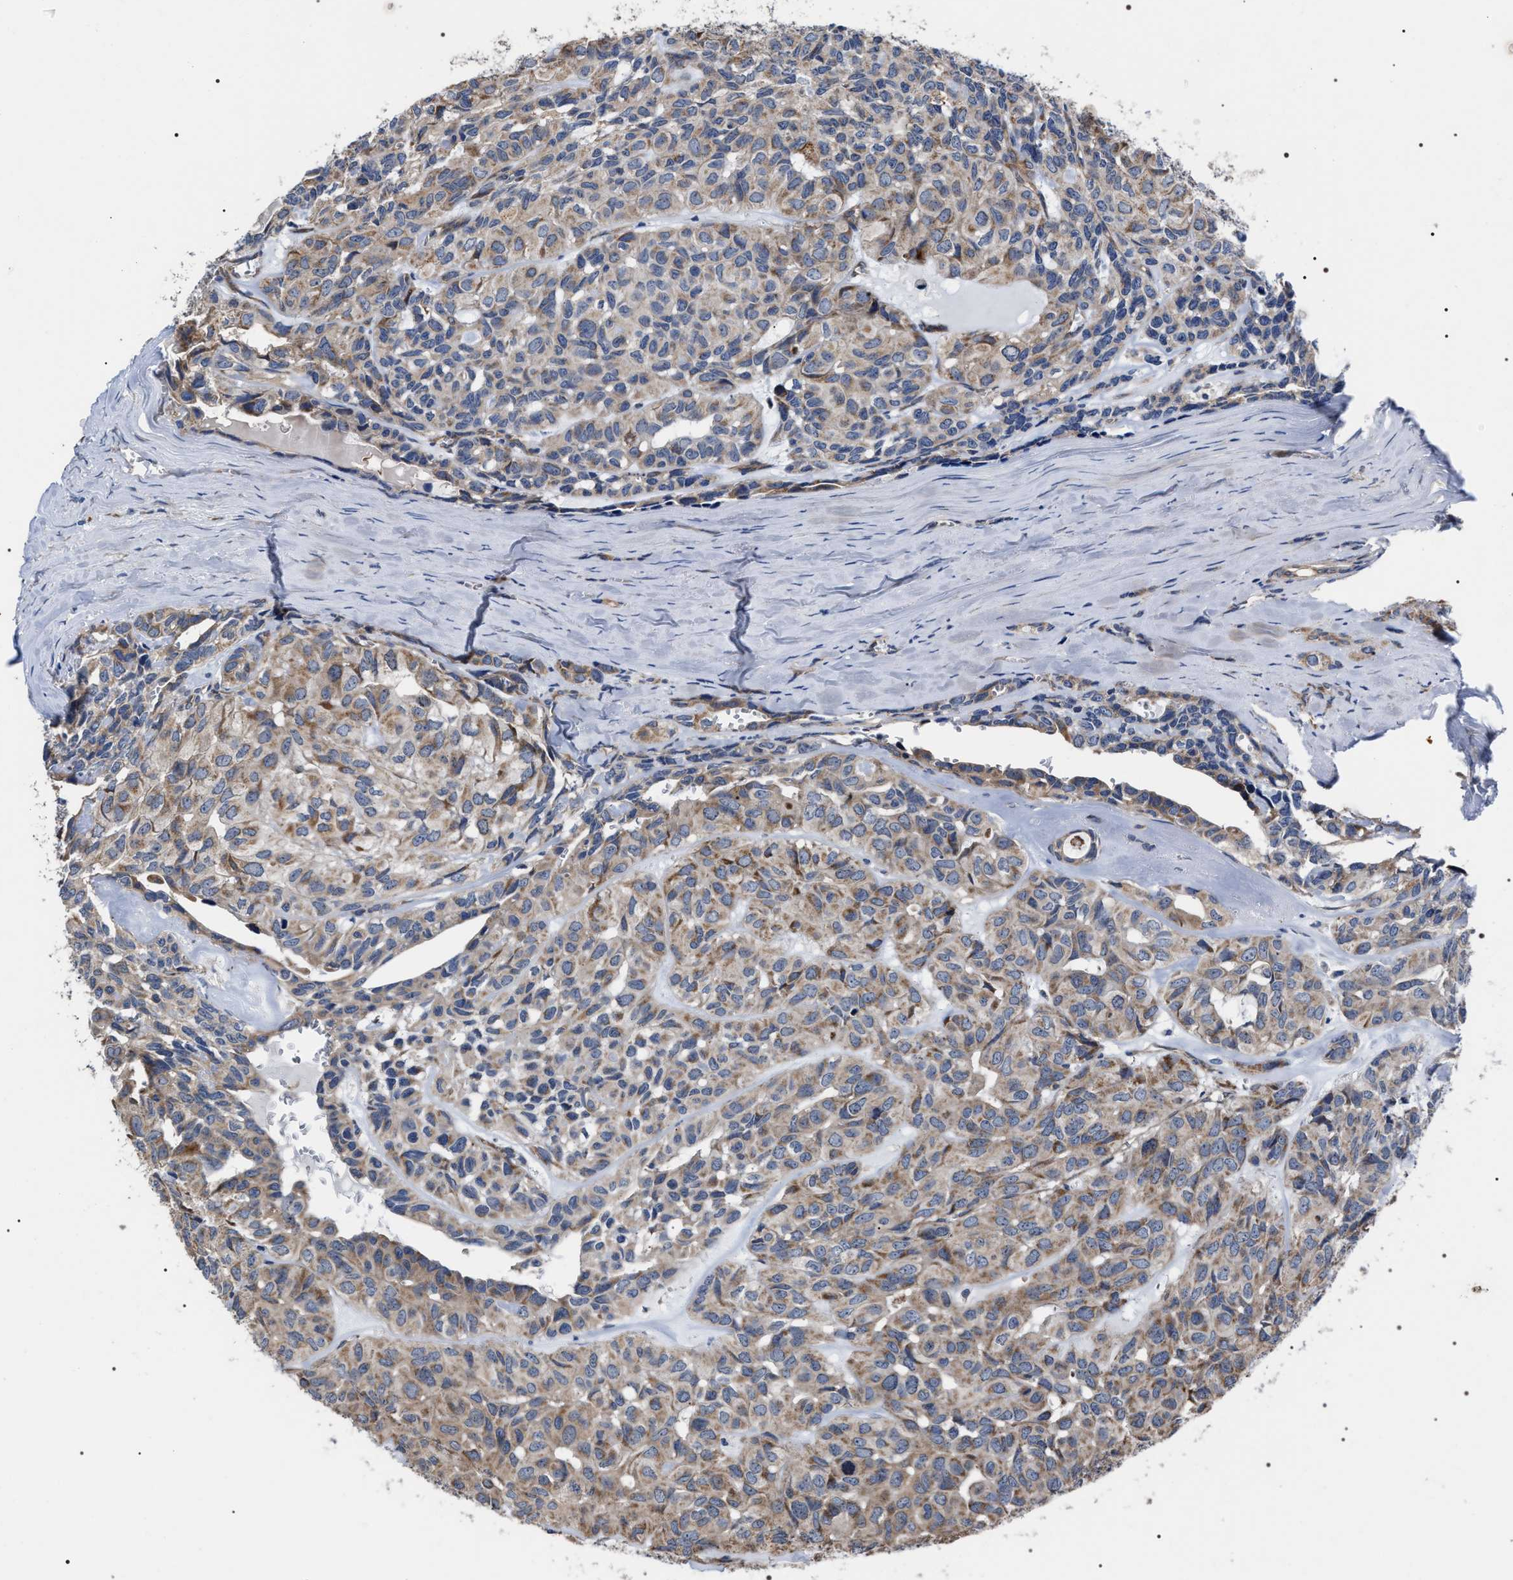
{"staining": {"intensity": "weak", "quantity": ">75%", "location": "cytoplasmic/membranous"}, "tissue": "head and neck cancer", "cell_type": "Tumor cells", "image_type": "cancer", "snomed": [{"axis": "morphology", "description": "Adenocarcinoma, NOS"}, {"axis": "topography", "description": "Salivary gland, NOS"}, {"axis": "topography", "description": "Head-Neck"}], "caption": "A brown stain highlights weak cytoplasmic/membranous staining of a protein in human head and neck cancer (adenocarcinoma) tumor cells. Immunohistochemistry stains the protein of interest in brown and the nuclei are stained blue.", "gene": "MIS18A", "patient": {"sex": "female", "age": 76}}